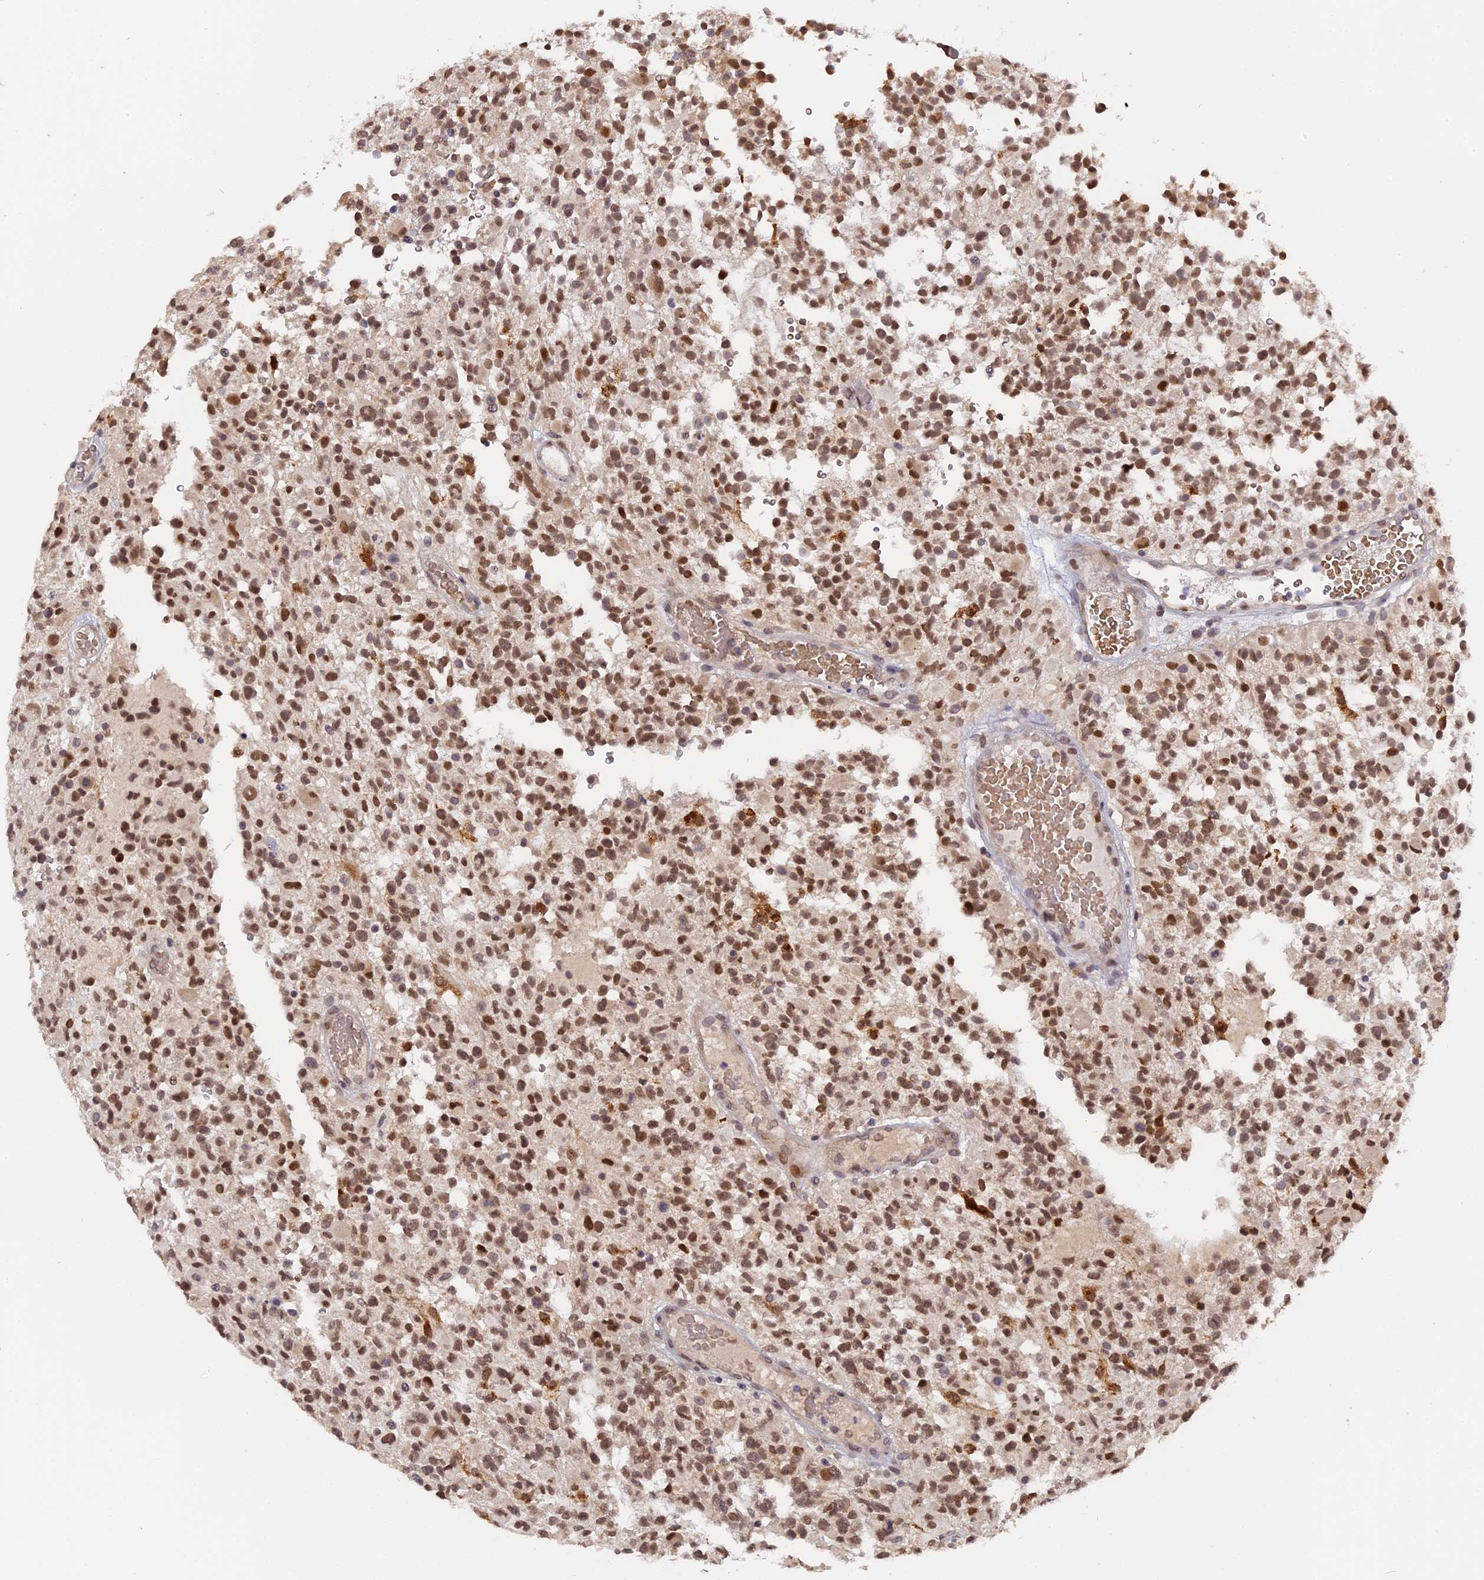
{"staining": {"intensity": "moderate", "quantity": ">75%", "location": "nuclear"}, "tissue": "glioma", "cell_type": "Tumor cells", "image_type": "cancer", "snomed": [{"axis": "morphology", "description": "Glioma, malignant, High grade"}, {"axis": "morphology", "description": "Glioblastoma, NOS"}, {"axis": "topography", "description": "Brain"}], "caption": "Immunohistochemistry staining of malignant glioma (high-grade), which demonstrates medium levels of moderate nuclear expression in about >75% of tumor cells indicating moderate nuclear protein expression. The staining was performed using DAB (brown) for protein detection and nuclei were counterstained in hematoxylin (blue).", "gene": "PYGO1", "patient": {"sex": "male", "age": 60}}